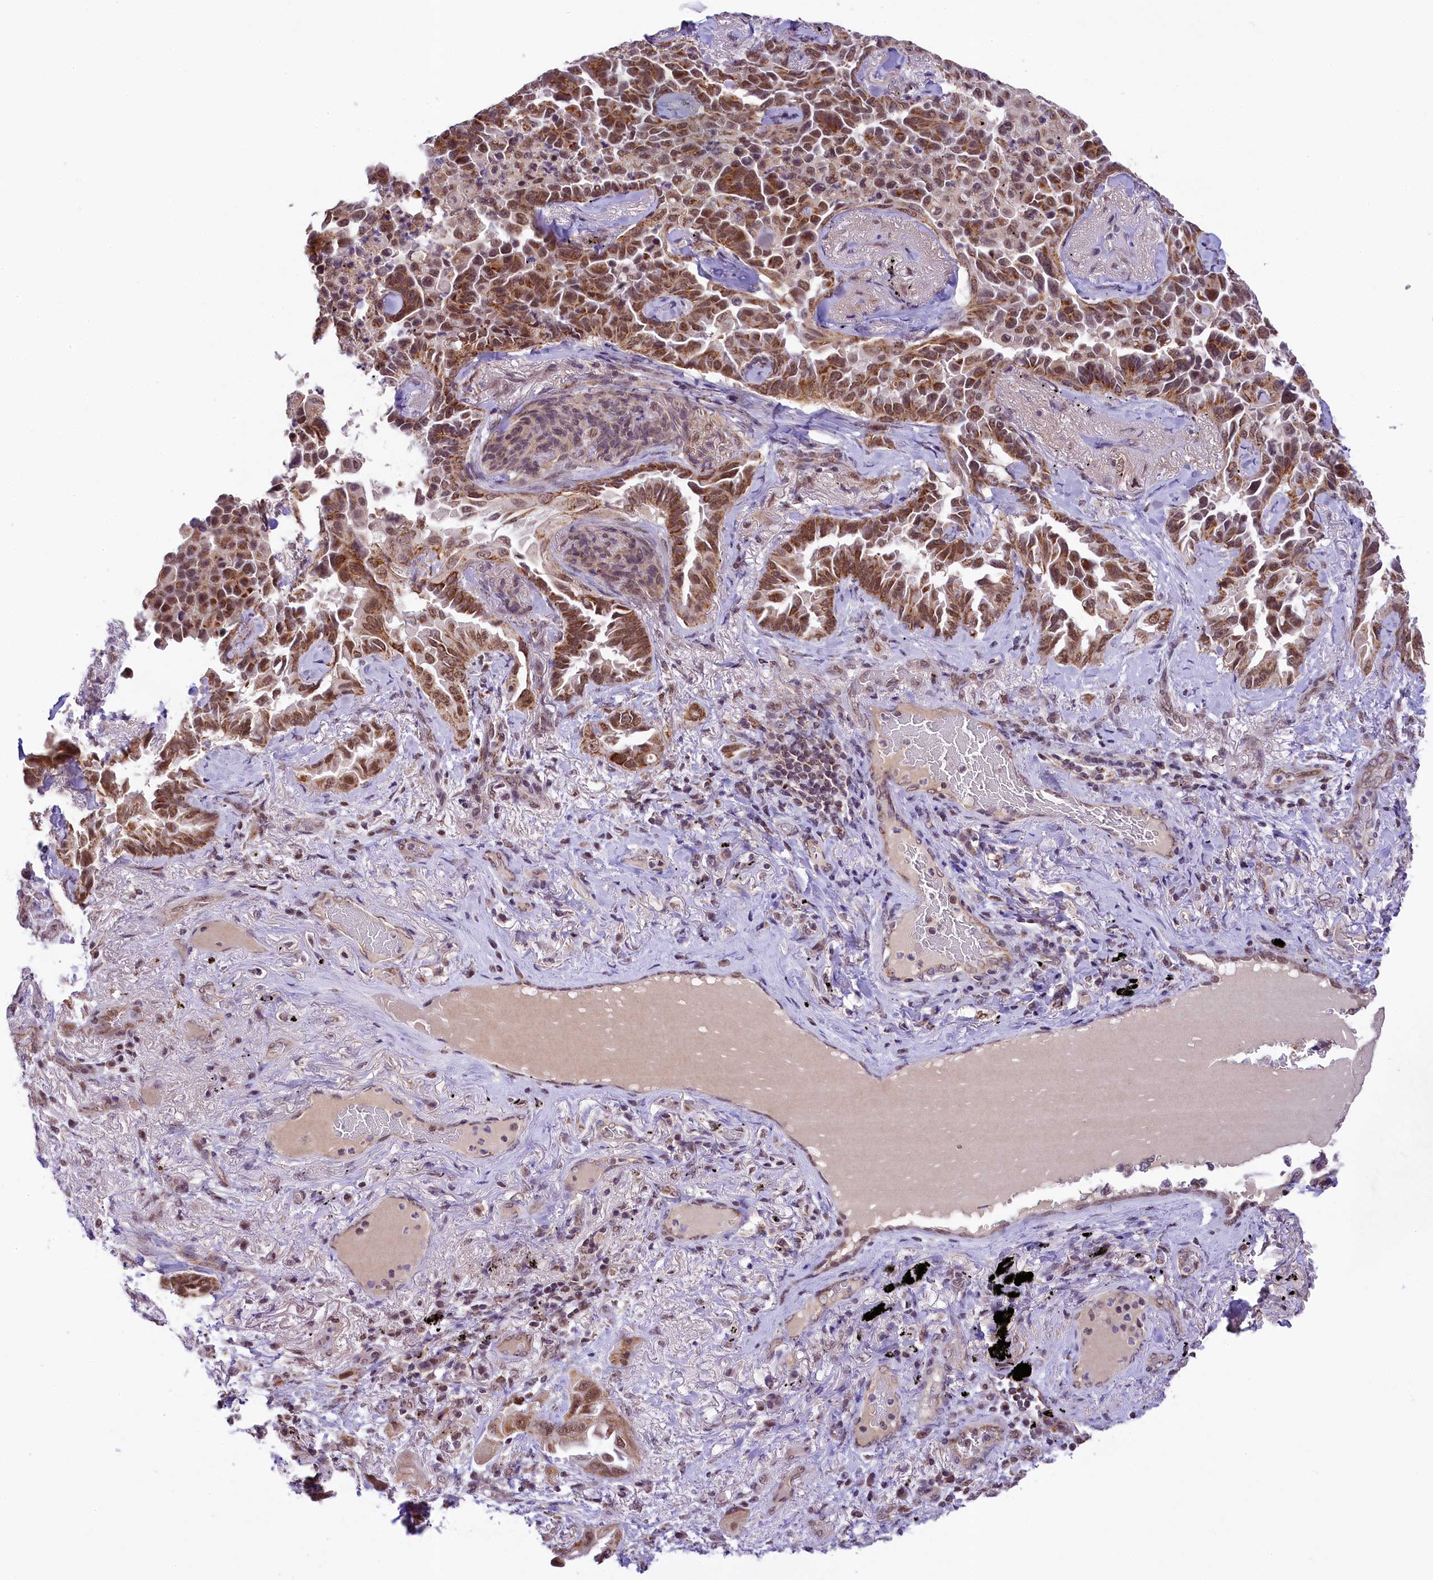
{"staining": {"intensity": "moderate", "quantity": "25%-75%", "location": "cytoplasmic/membranous,nuclear"}, "tissue": "lung cancer", "cell_type": "Tumor cells", "image_type": "cancer", "snomed": [{"axis": "morphology", "description": "Adenocarcinoma, NOS"}, {"axis": "topography", "description": "Lung"}], "caption": "Lung adenocarcinoma tissue exhibits moderate cytoplasmic/membranous and nuclear expression in approximately 25%-75% of tumor cells, visualized by immunohistochemistry.", "gene": "PAF1", "patient": {"sex": "female", "age": 67}}